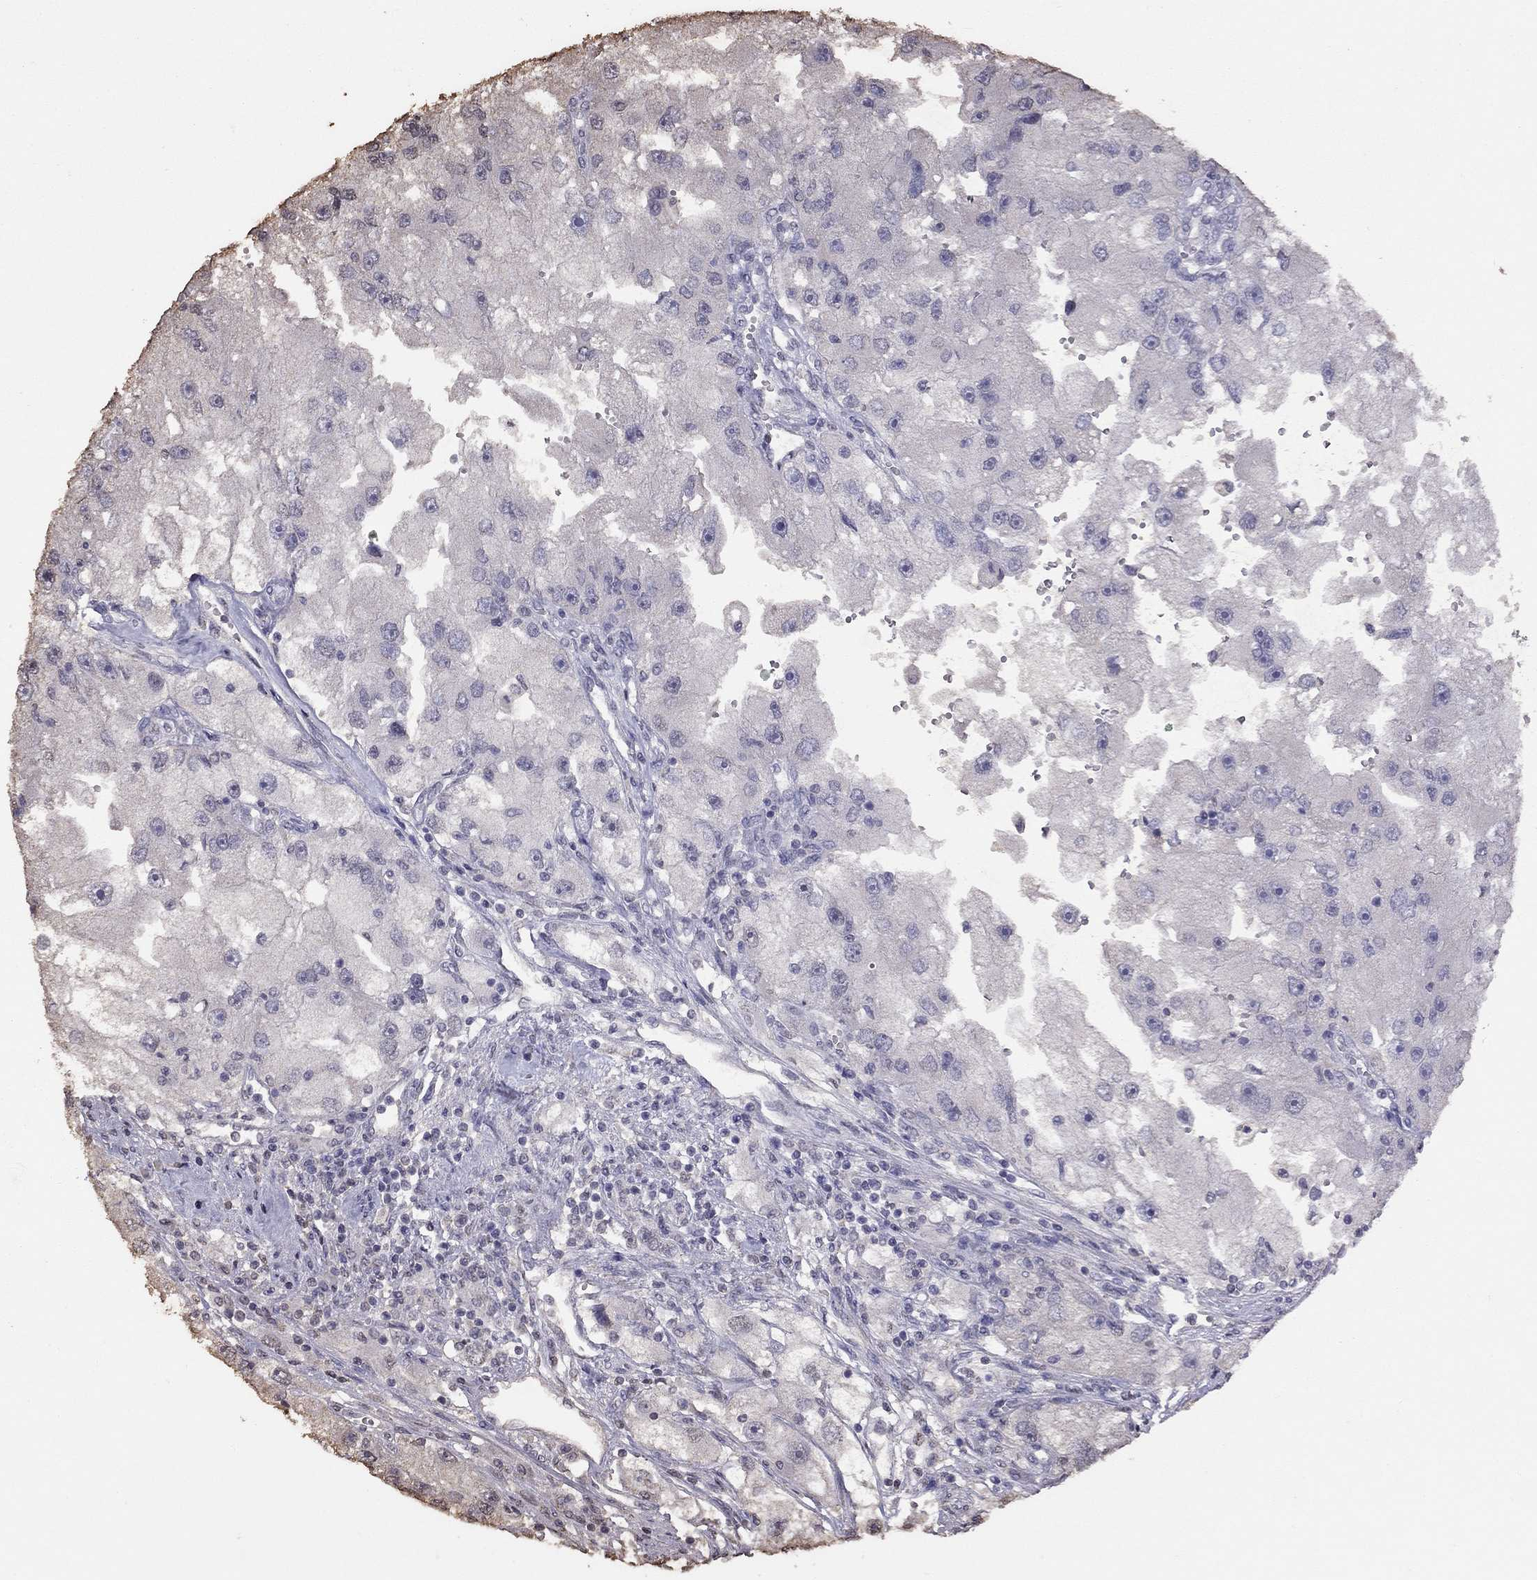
{"staining": {"intensity": "negative", "quantity": "none", "location": "none"}, "tissue": "renal cancer", "cell_type": "Tumor cells", "image_type": "cancer", "snomed": [{"axis": "morphology", "description": "Adenocarcinoma, NOS"}, {"axis": "topography", "description": "Kidney"}], "caption": "High magnification brightfield microscopy of renal cancer (adenocarcinoma) stained with DAB (3,3'-diaminobenzidine) (brown) and counterstained with hematoxylin (blue): tumor cells show no significant positivity. (Stains: DAB (3,3'-diaminobenzidine) immunohistochemistry with hematoxylin counter stain, Microscopy: brightfield microscopy at high magnification).", "gene": "SUN3", "patient": {"sex": "male", "age": 63}}